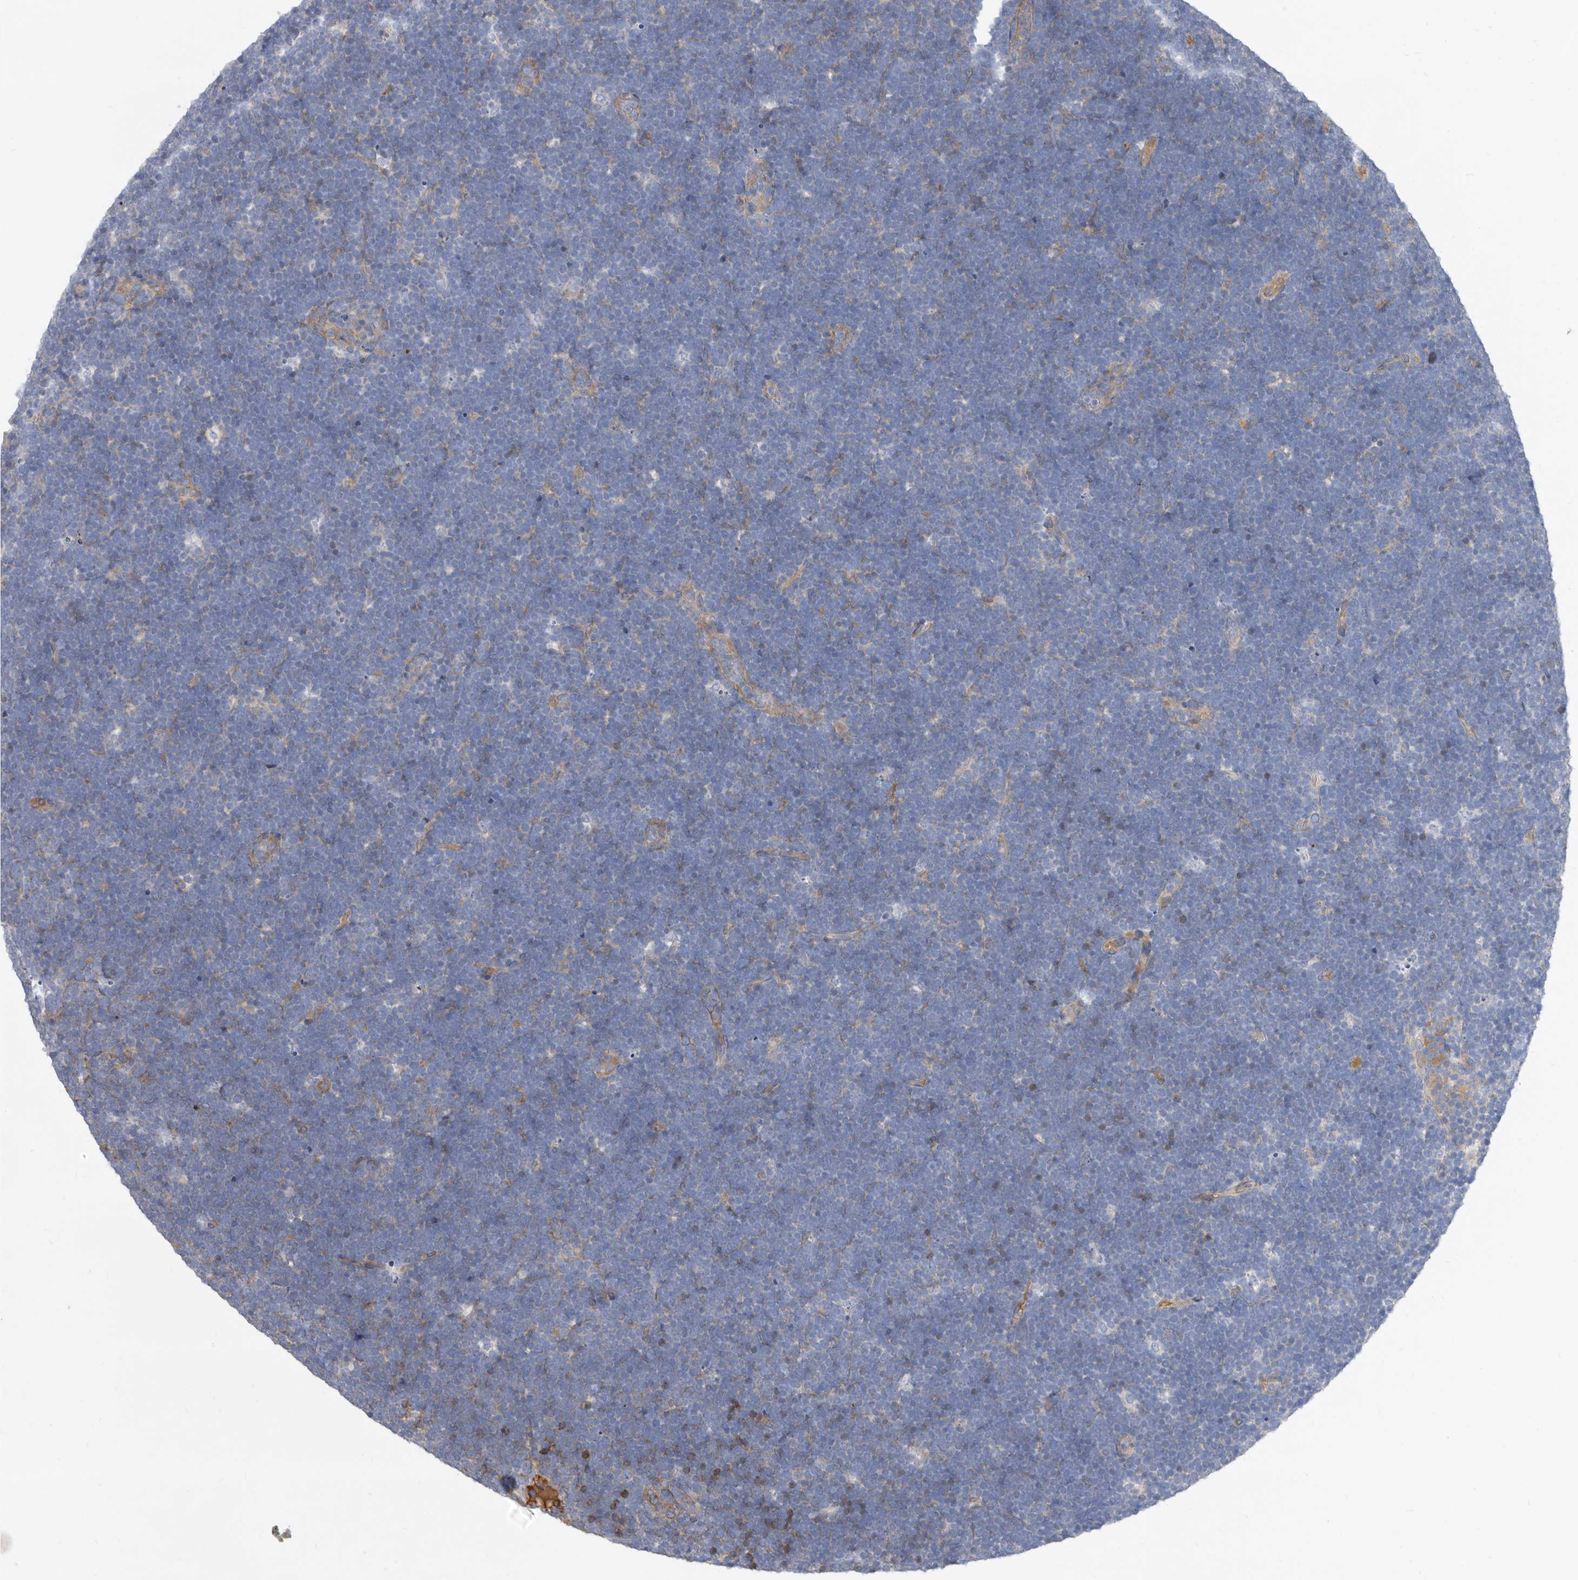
{"staining": {"intensity": "negative", "quantity": "none", "location": "none"}, "tissue": "lymphoma", "cell_type": "Tumor cells", "image_type": "cancer", "snomed": [{"axis": "morphology", "description": "Malignant lymphoma, non-Hodgkin's type, High grade"}, {"axis": "topography", "description": "Lymph node"}], "caption": "Immunohistochemistry (IHC) of high-grade malignant lymphoma, non-Hodgkin's type exhibits no staining in tumor cells.", "gene": "ATP13A3", "patient": {"sex": "male", "age": 13}}